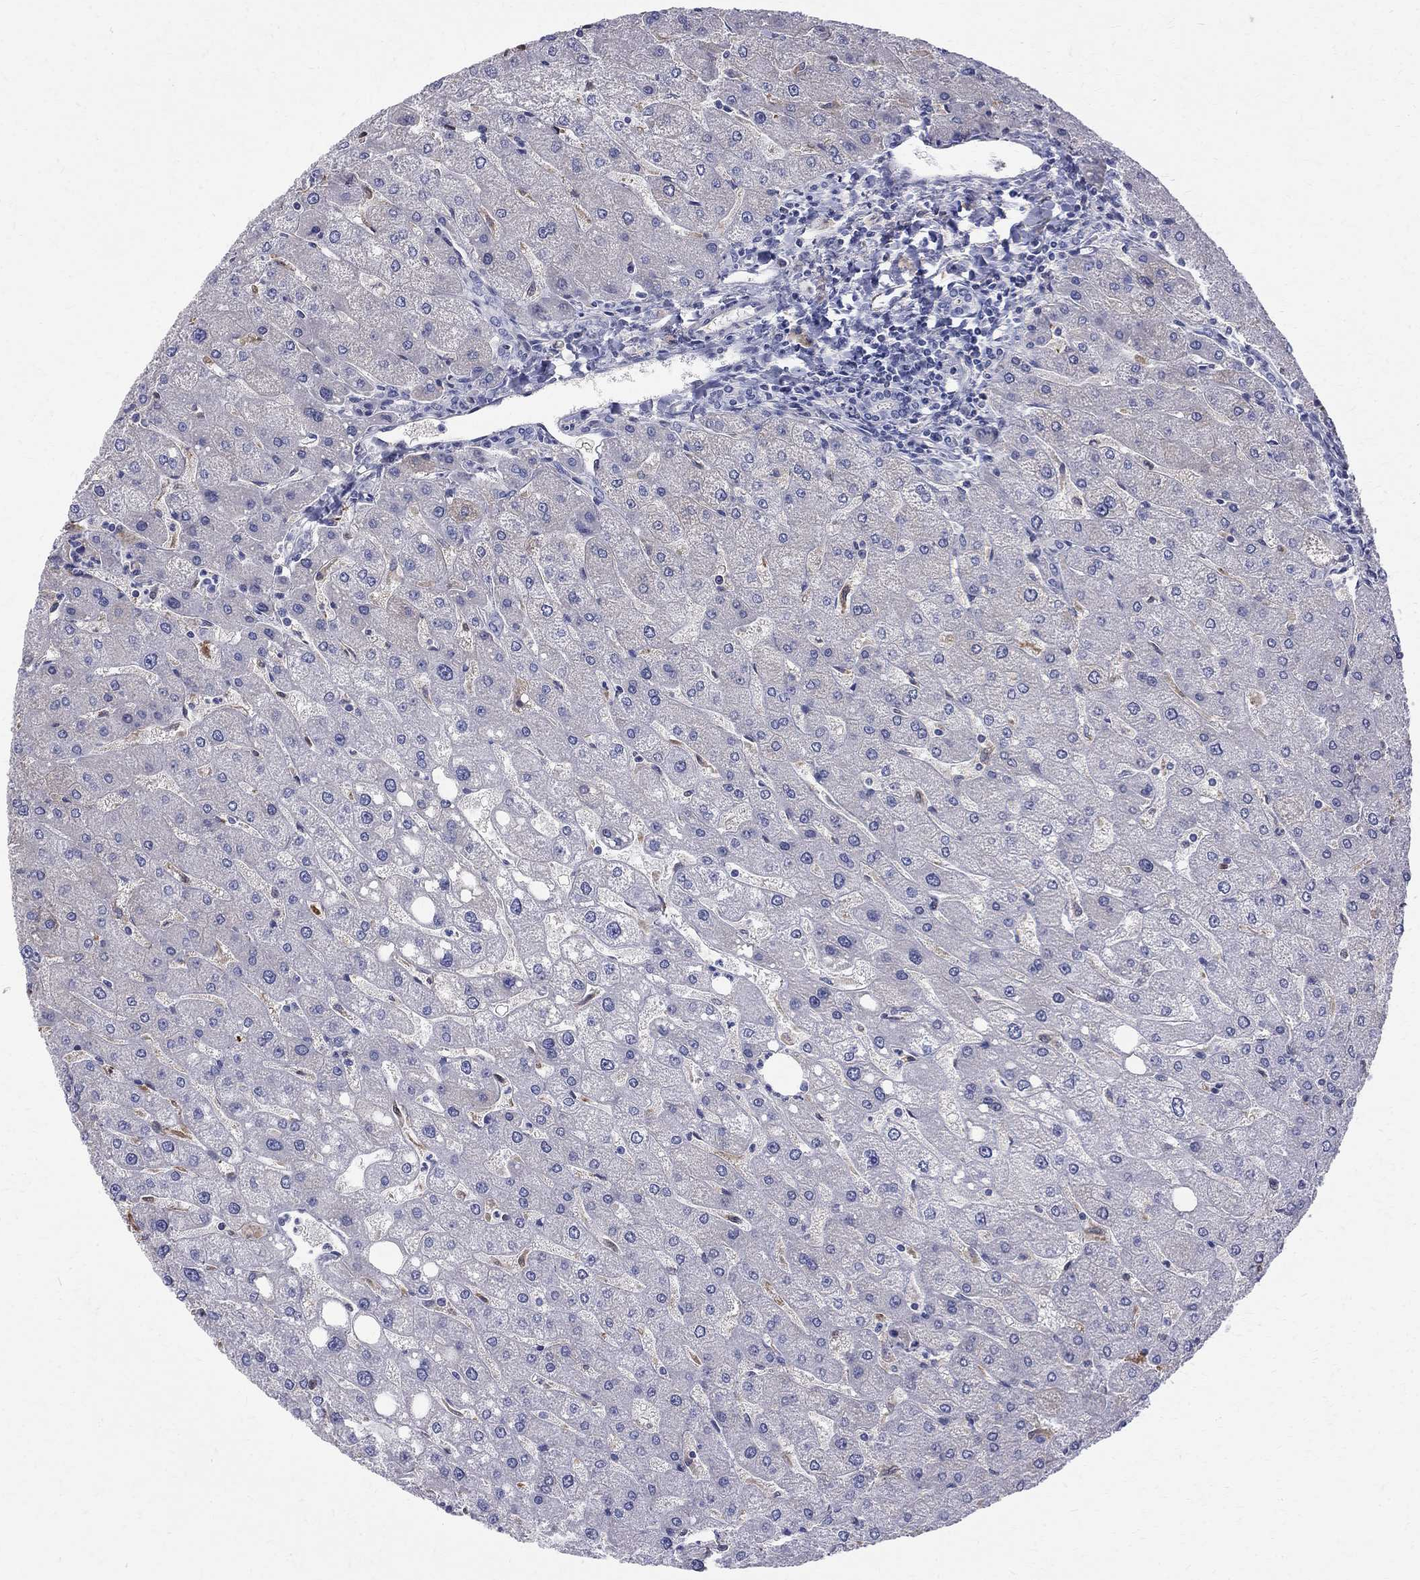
{"staining": {"intensity": "negative", "quantity": "none", "location": "none"}, "tissue": "liver", "cell_type": "Cholangiocytes", "image_type": "normal", "snomed": [{"axis": "morphology", "description": "Normal tissue, NOS"}, {"axis": "topography", "description": "Liver"}], "caption": "This is a micrograph of immunohistochemistry (IHC) staining of unremarkable liver, which shows no expression in cholangiocytes.", "gene": "AGER", "patient": {"sex": "male", "age": 67}}